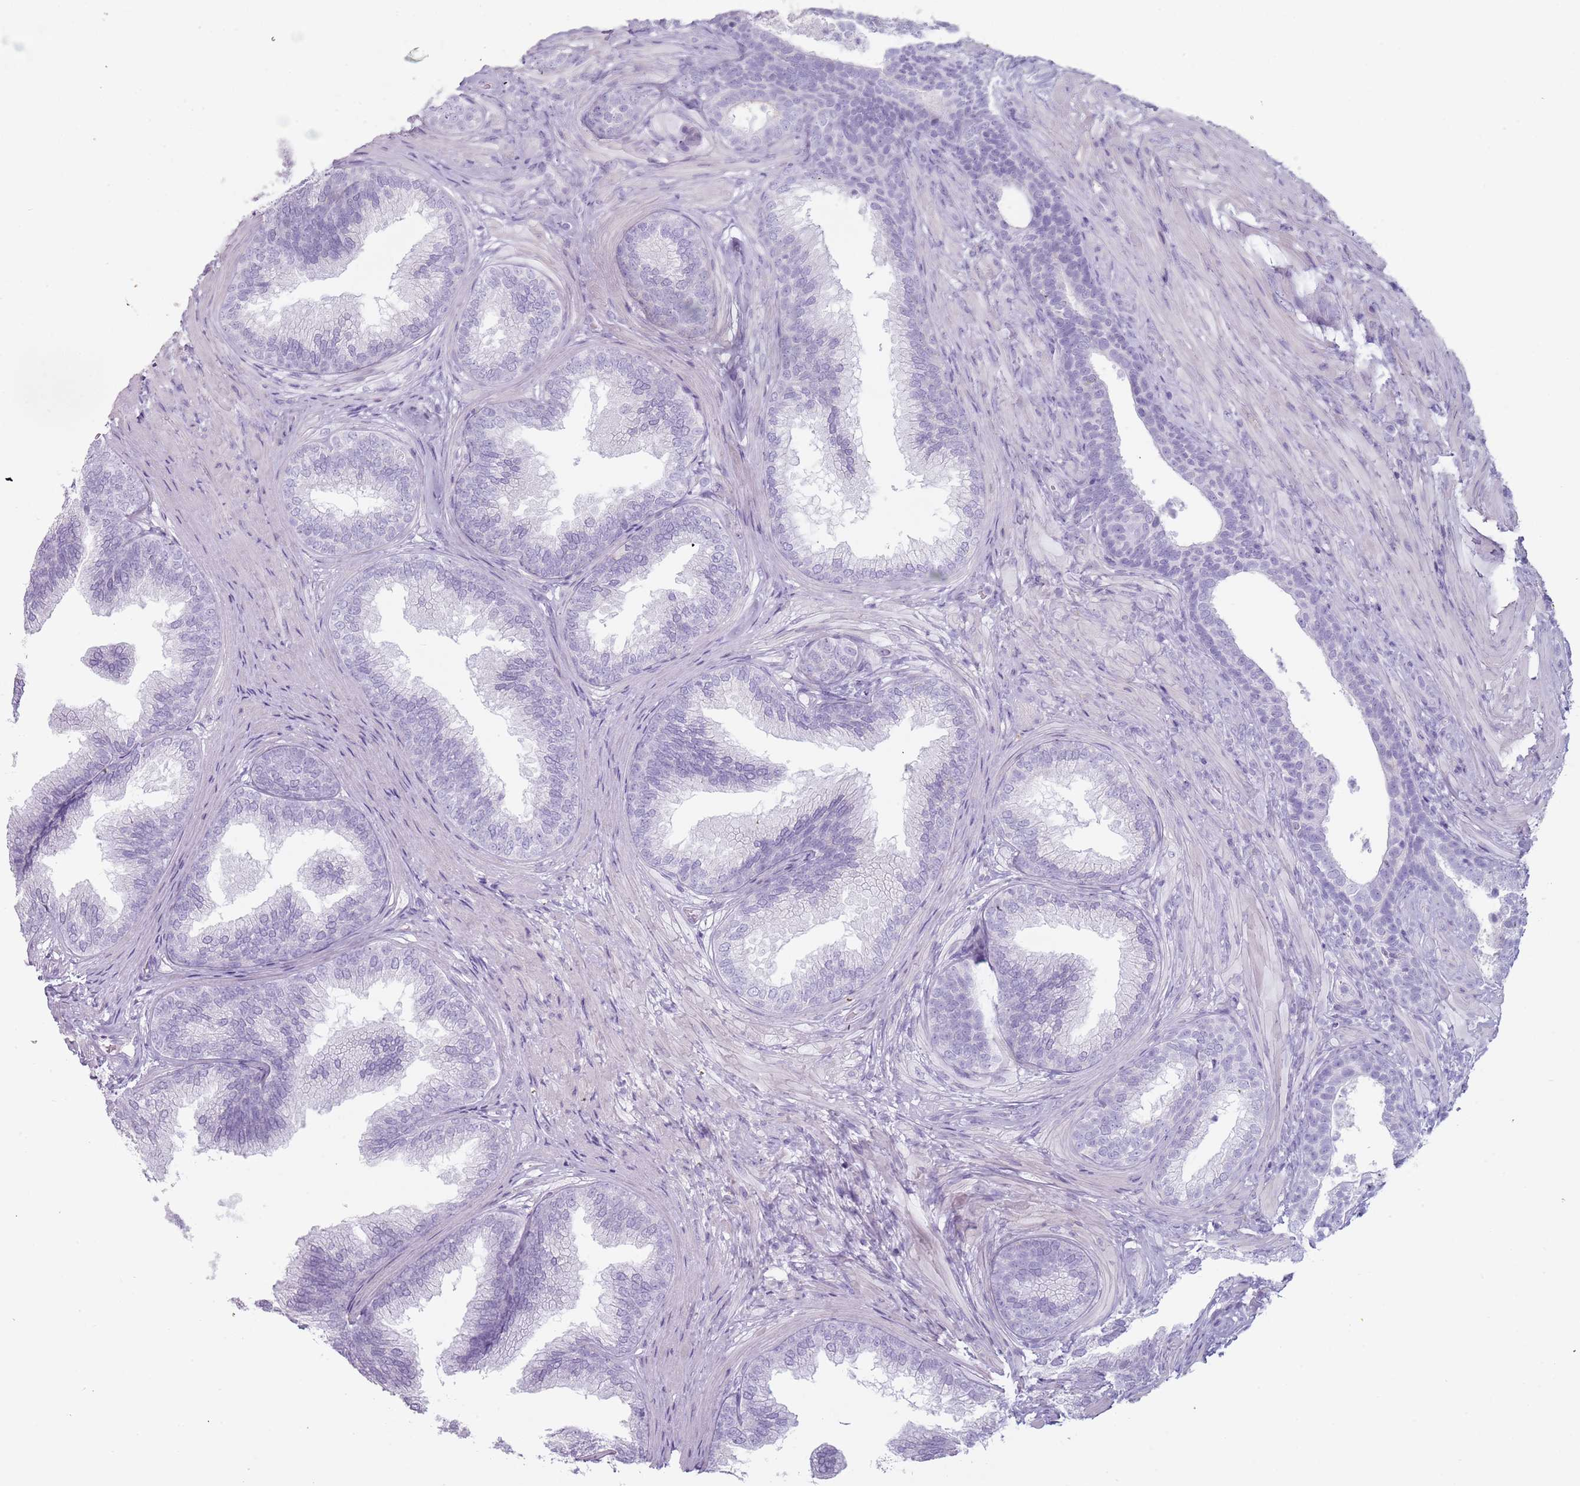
{"staining": {"intensity": "negative", "quantity": "none", "location": "none"}, "tissue": "prostate", "cell_type": "Glandular cells", "image_type": "normal", "snomed": [{"axis": "morphology", "description": "Normal tissue, NOS"}, {"axis": "topography", "description": "Prostate"}], "caption": "This photomicrograph is of unremarkable prostate stained with IHC to label a protein in brown with the nuclei are counter-stained blue. There is no staining in glandular cells.", "gene": "COLEC12", "patient": {"sex": "male", "age": 76}}